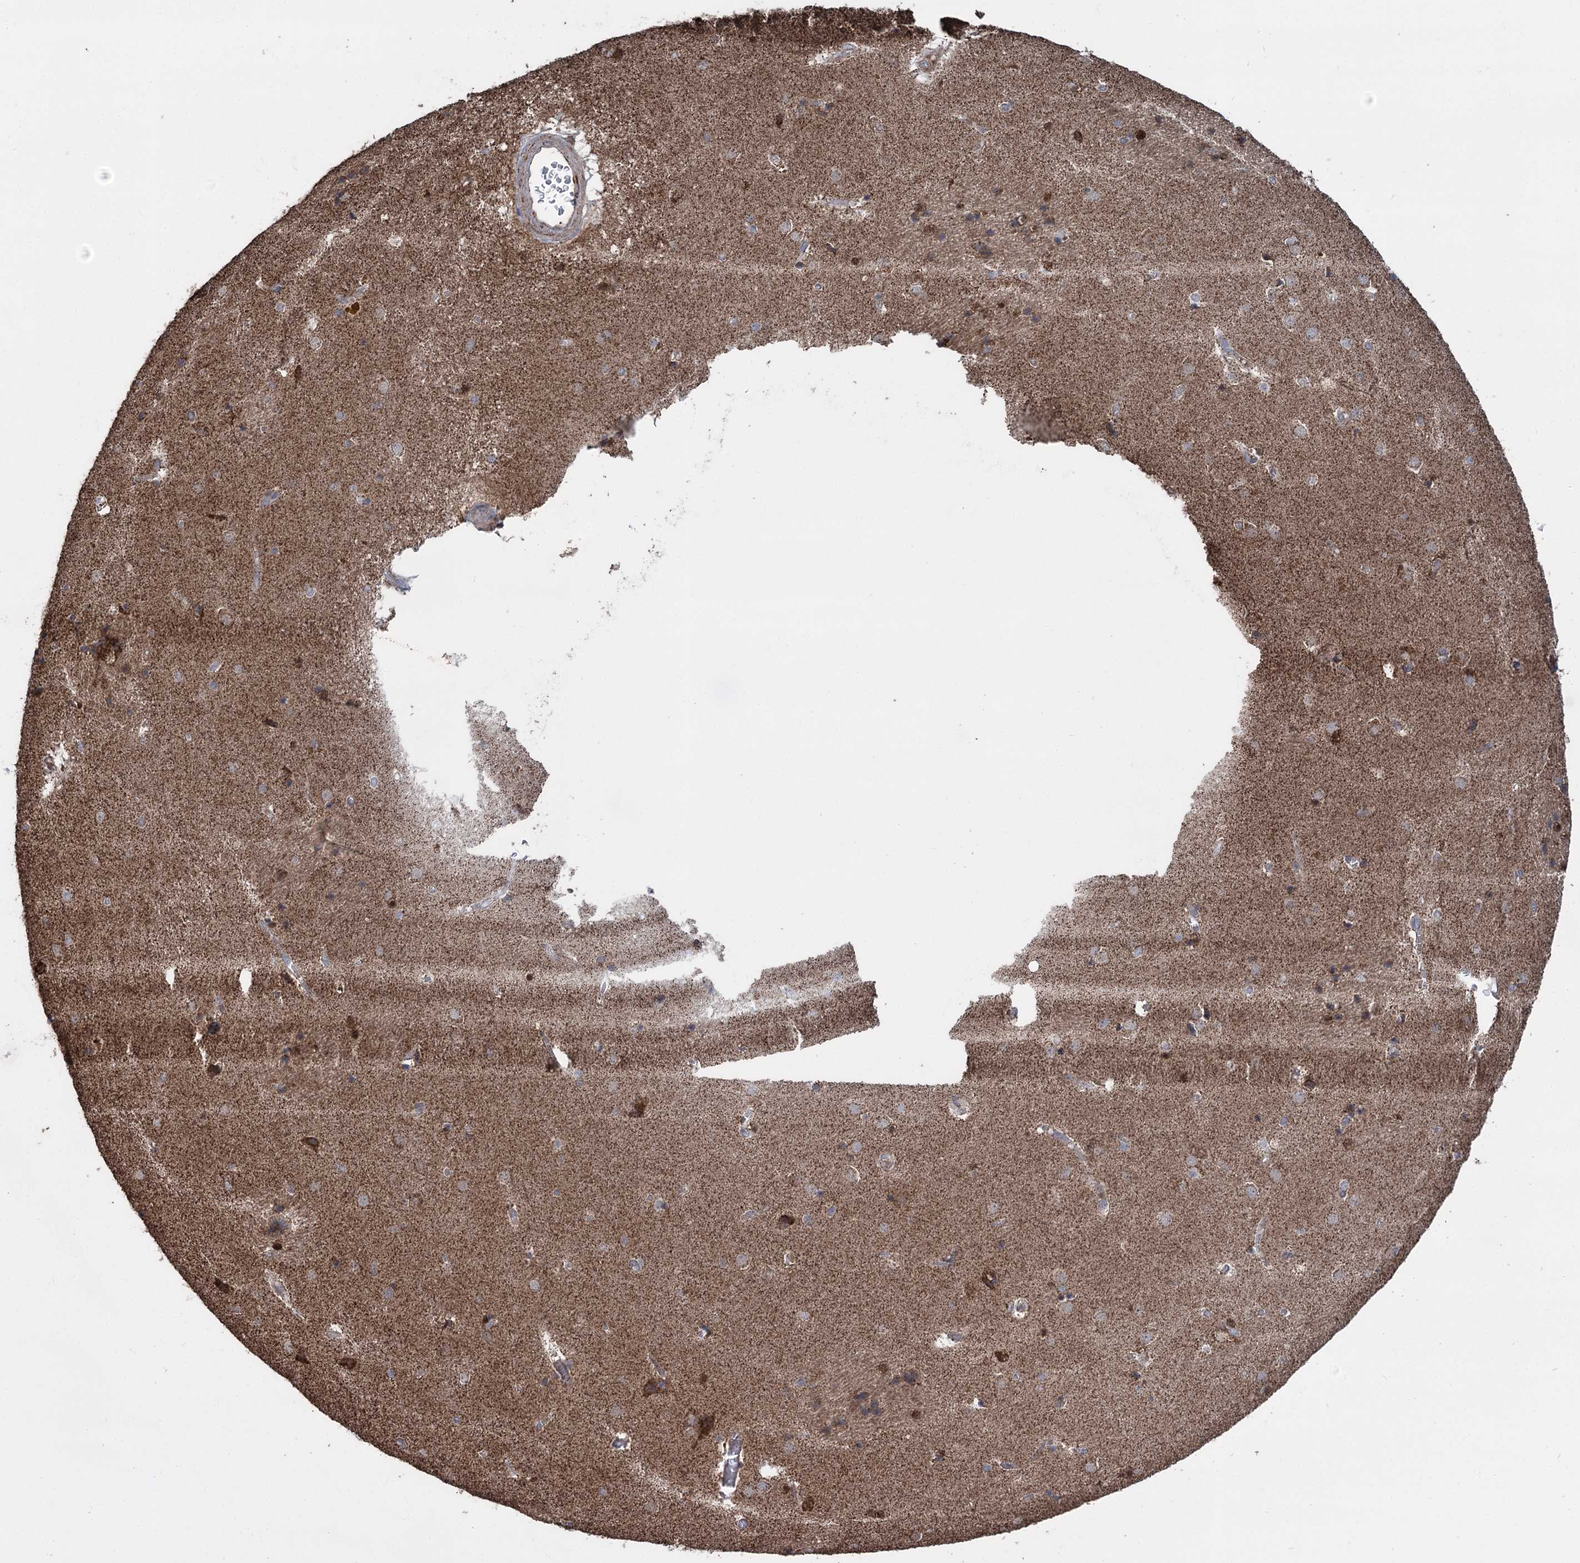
{"staining": {"intensity": "moderate", "quantity": "<25%", "location": "cytoplasmic/membranous"}, "tissue": "caudate", "cell_type": "Glial cells", "image_type": "normal", "snomed": [{"axis": "morphology", "description": "Normal tissue, NOS"}, {"axis": "topography", "description": "Lateral ventricle wall"}], "caption": "High-power microscopy captured an IHC image of benign caudate, revealing moderate cytoplasmic/membranous staining in approximately <25% of glial cells.", "gene": "RWDD4", "patient": {"sex": "male", "age": 70}}